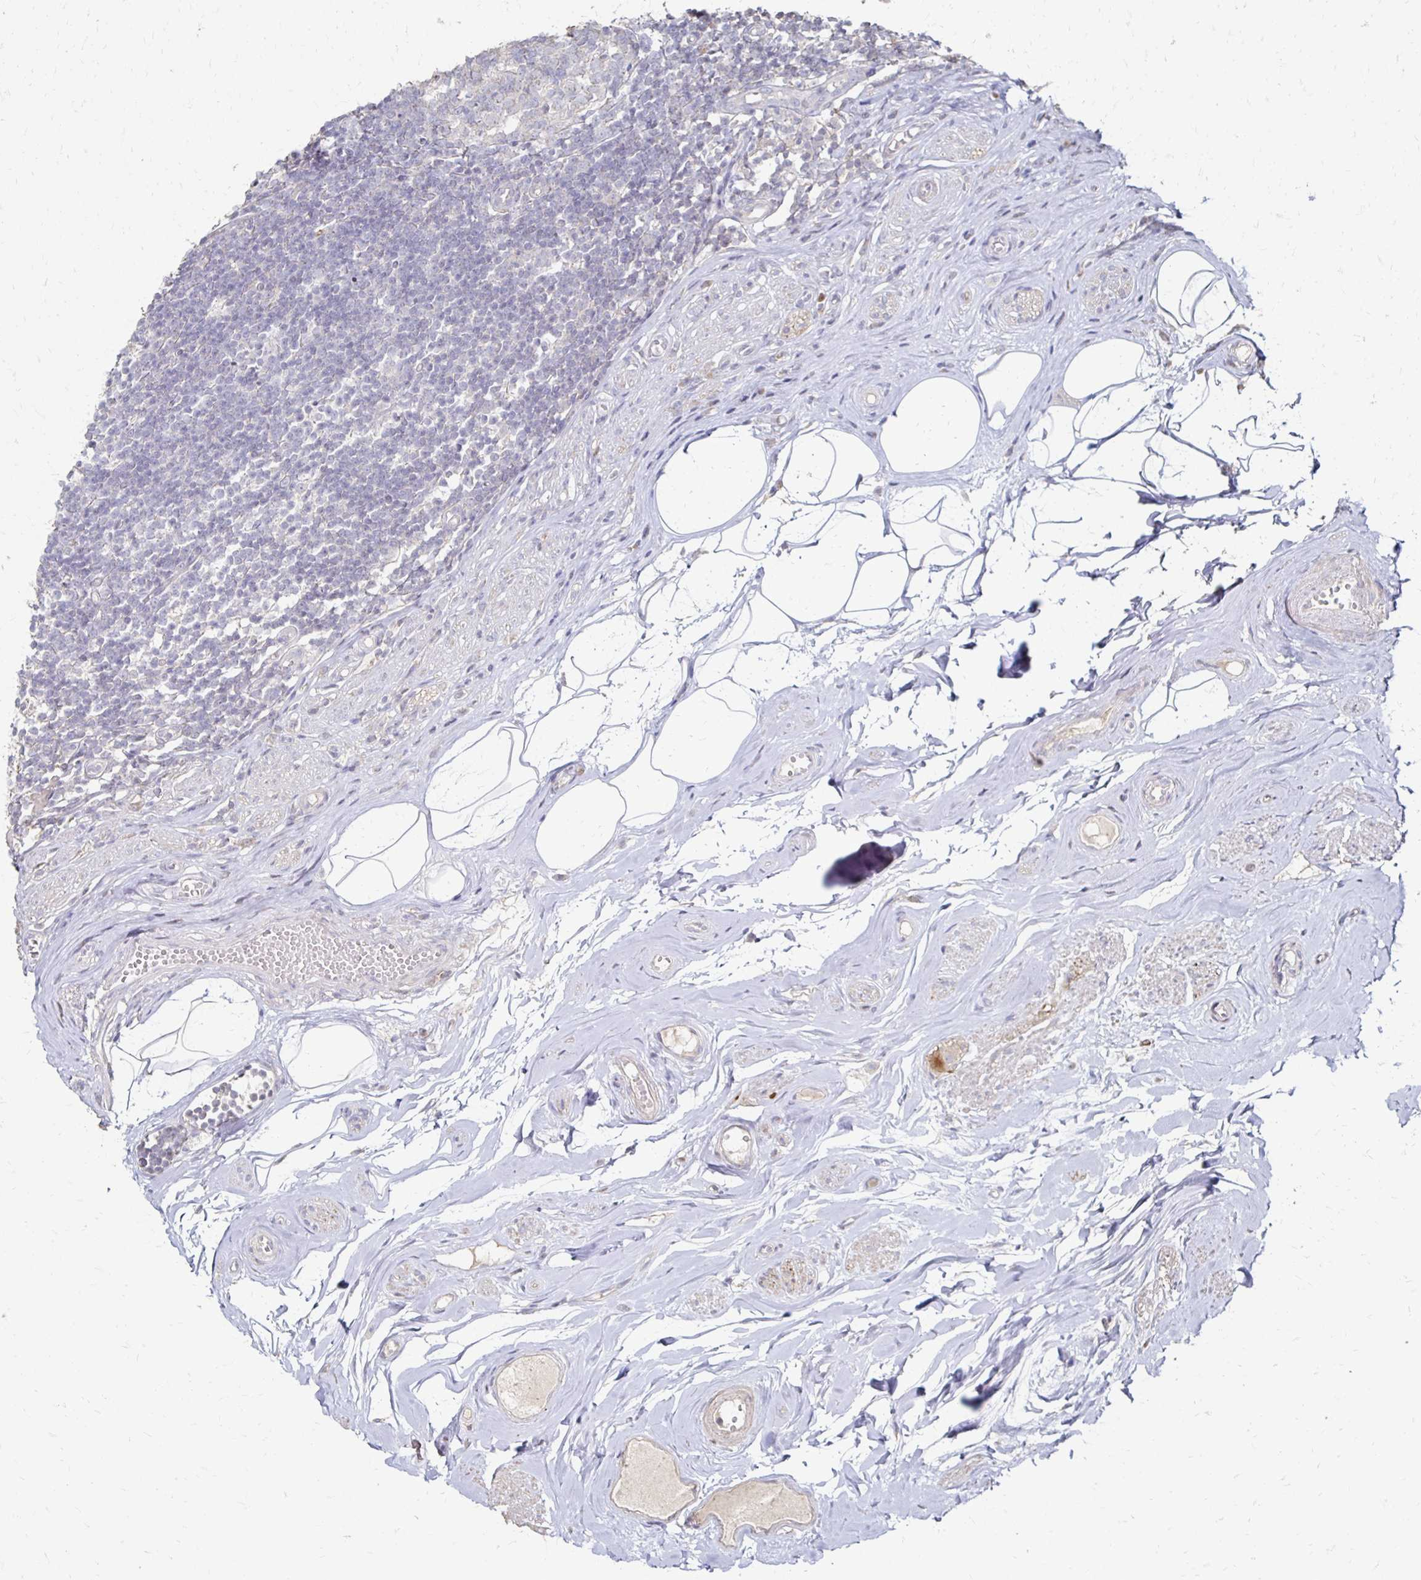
{"staining": {"intensity": "moderate", "quantity": "<25%", "location": "cytoplasmic/membranous"}, "tissue": "appendix", "cell_type": "Glandular cells", "image_type": "normal", "snomed": [{"axis": "morphology", "description": "Normal tissue, NOS"}, {"axis": "topography", "description": "Appendix"}], "caption": "This image shows immunohistochemistry (IHC) staining of benign appendix, with low moderate cytoplasmic/membranous expression in about <25% of glandular cells.", "gene": "ZNF727", "patient": {"sex": "female", "age": 56}}